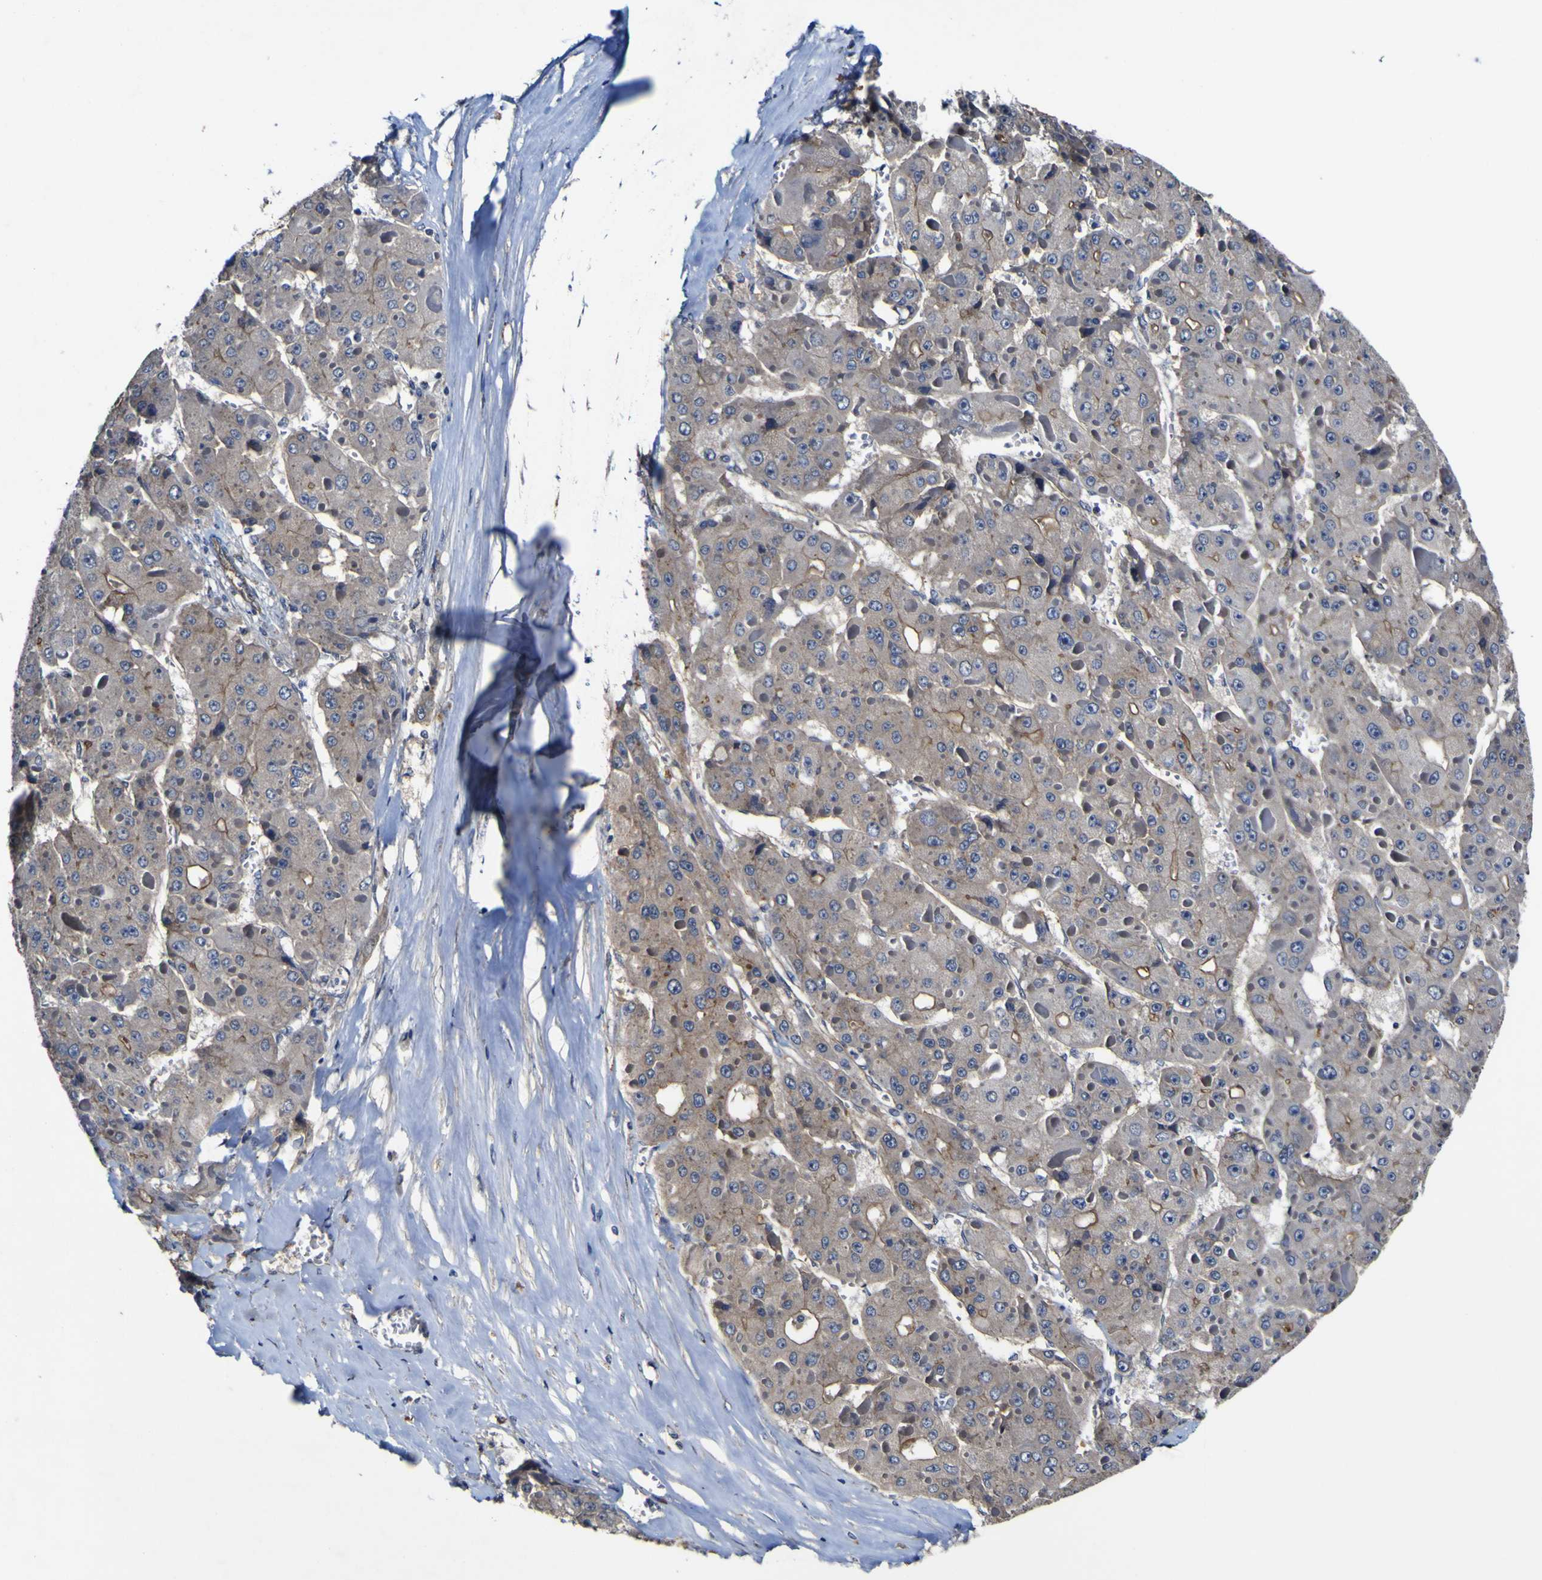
{"staining": {"intensity": "negative", "quantity": "none", "location": "none"}, "tissue": "liver cancer", "cell_type": "Tumor cells", "image_type": "cancer", "snomed": [{"axis": "morphology", "description": "Carcinoma, Hepatocellular, NOS"}, {"axis": "topography", "description": "Liver"}], "caption": "Immunohistochemistry image of neoplastic tissue: liver cancer stained with DAB (3,3'-diaminobenzidine) shows no significant protein staining in tumor cells. Brightfield microscopy of IHC stained with DAB (3,3'-diaminobenzidine) (brown) and hematoxylin (blue), captured at high magnification.", "gene": "CCL2", "patient": {"sex": "female", "age": 73}}